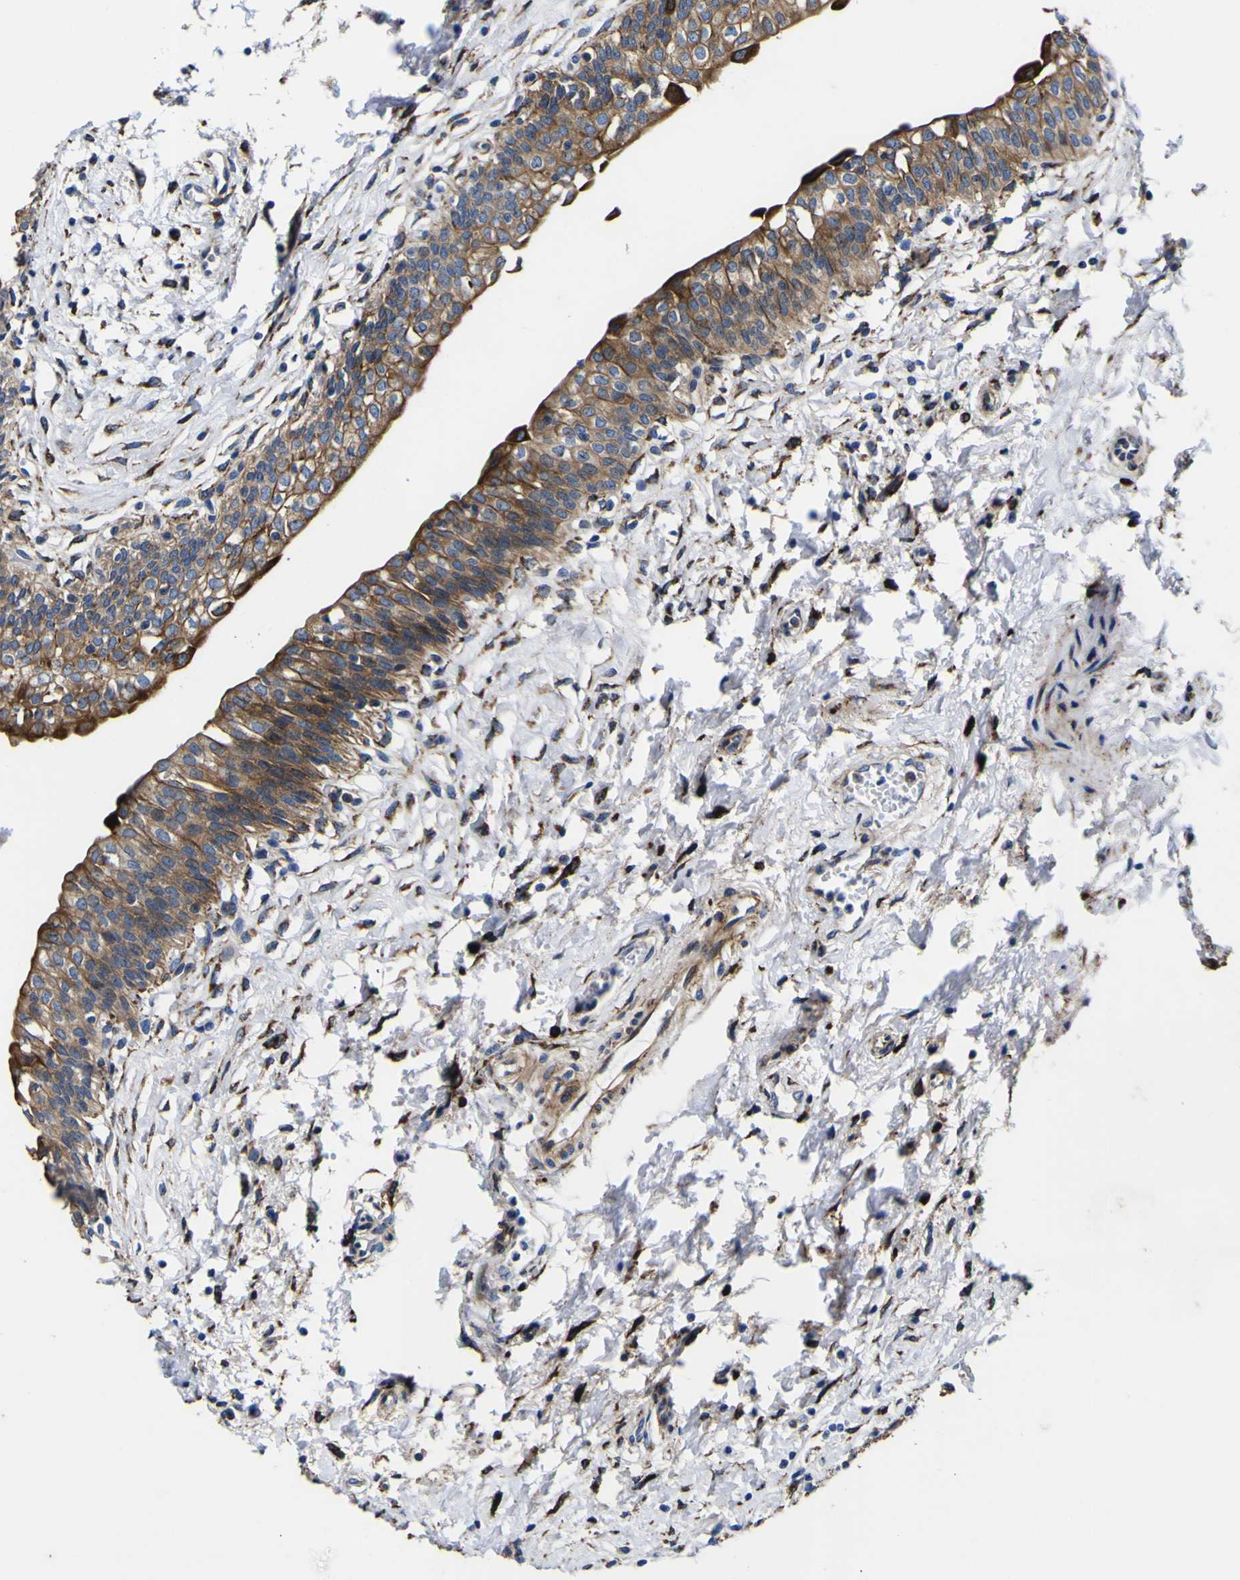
{"staining": {"intensity": "strong", "quantity": ">75%", "location": "cytoplasmic/membranous"}, "tissue": "urinary bladder", "cell_type": "Urothelial cells", "image_type": "normal", "snomed": [{"axis": "morphology", "description": "Normal tissue, NOS"}, {"axis": "topography", "description": "Urinary bladder"}], "caption": "Immunohistochemical staining of benign urinary bladder demonstrates strong cytoplasmic/membranous protein positivity in approximately >75% of urothelial cells.", "gene": "SCD", "patient": {"sex": "male", "age": 55}}